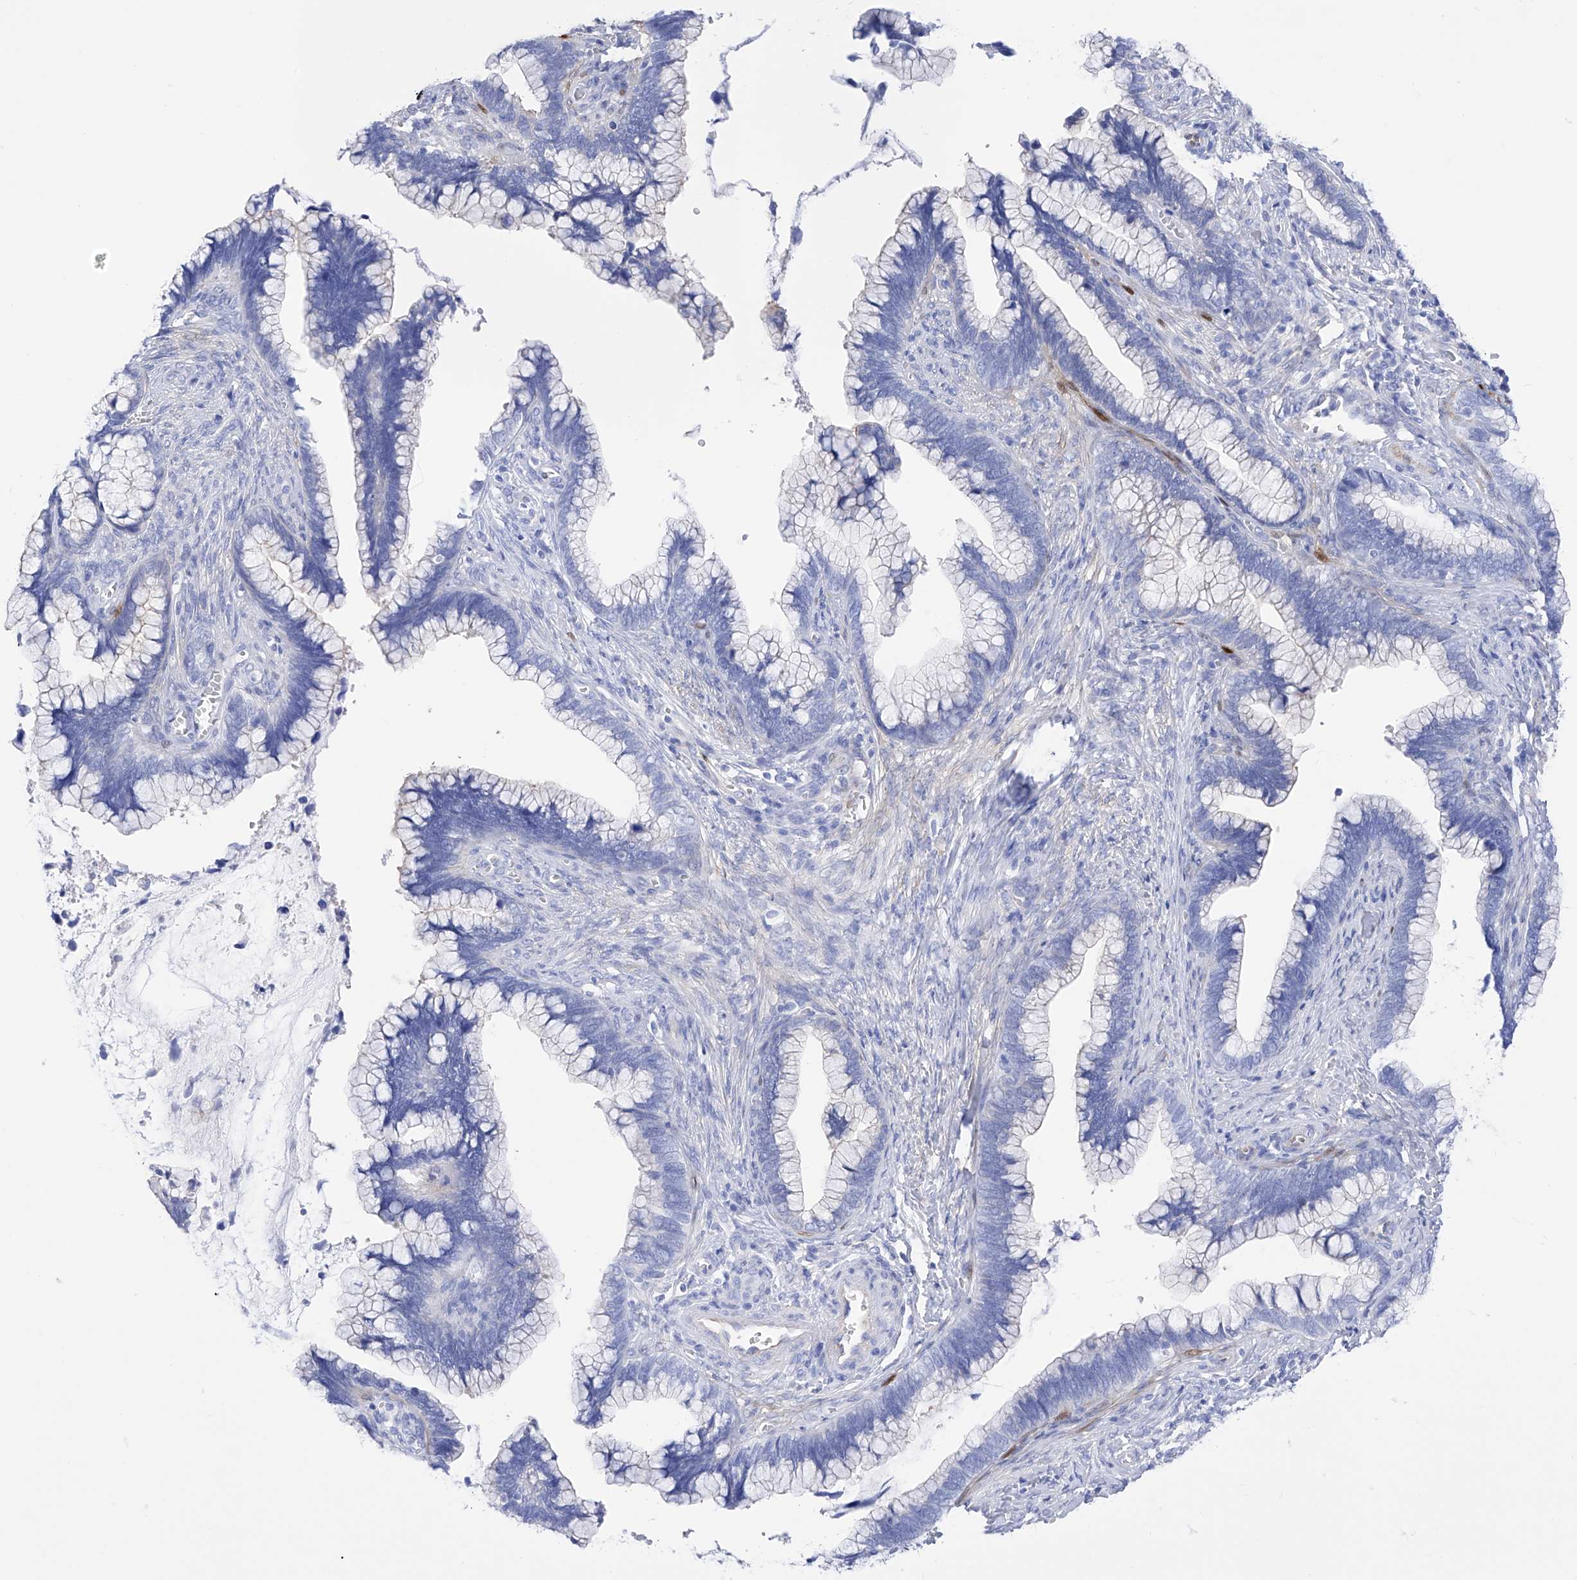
{"staining": {"intensity": "negative", "quantity": "none", "location": "none"}, "tissue": "cervical cancer", "cell_type": "Tumor cells", "image_type": "cancer", "snomed": [{"axis": "morphology", "description": "Adenocarcinoma, NOS"}, {"axis": "topography", "description": "Cervix"}], "caption": "Protein analysis of adenocarcinoma (cervical) demonstrates no significant staining in tumor cells. (Stains: DAB immunohistochemistry with hematoxylin counter stain, Microscopy: brightfield microscopy at high magnification).", "gene": "TRPC7", "patient": {"sex": "female", "age": 44}}